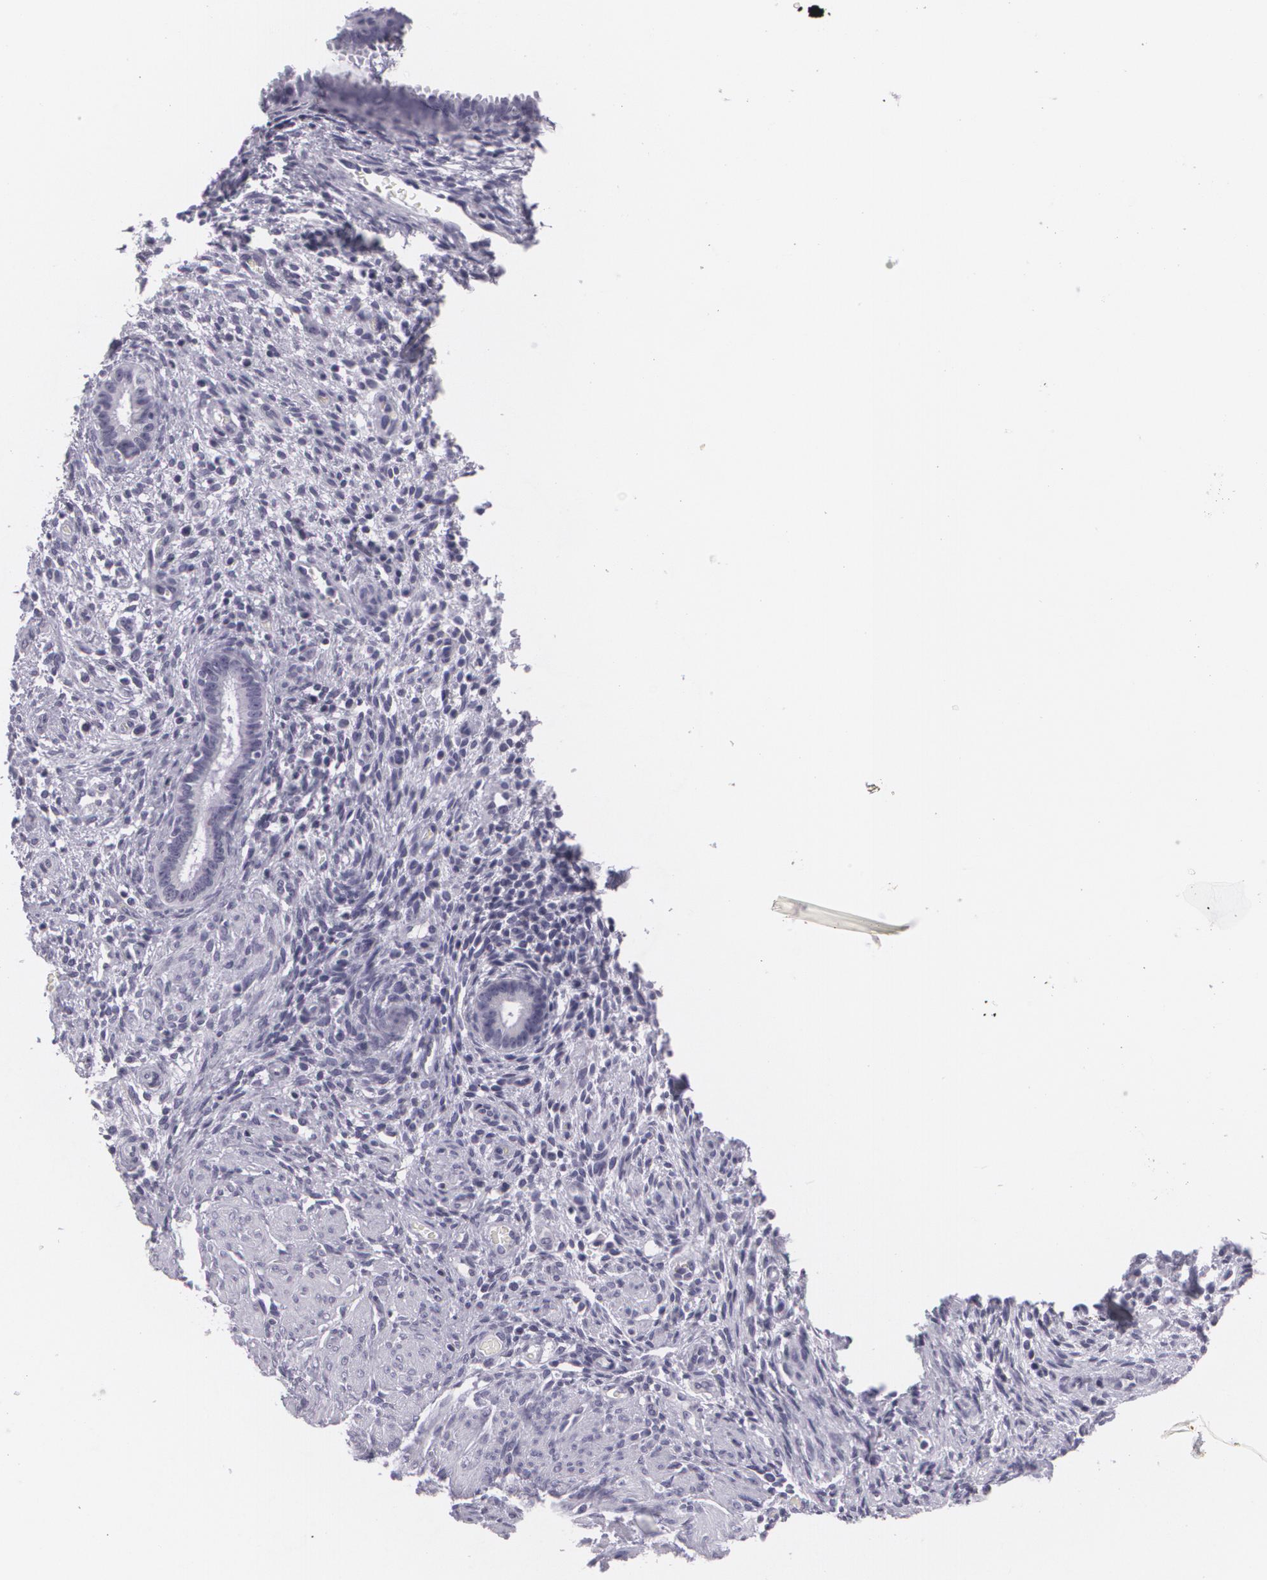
{"staining": {"intensity": "negative", "quantity": "none", "location": "none"}, "tissue": "endometrium", "cell_type": "Cells in endometrial stroma", "image_type": "normal", "snomed": [{"axis": "morphology", "description": "Normal tissue, NOS"}, {"axis": "topography", "description": "Endometrium"}], "caption": "This histopathology image is of unremarkable endometrium stained with immunohistochemistry (IHC) to label a protein in brown with the nuclei are counter-stained blue. There is no staining in cells in endometrial stroma.", "gene": "MAP2", "patient": {"sex": "female", "age": 72}}